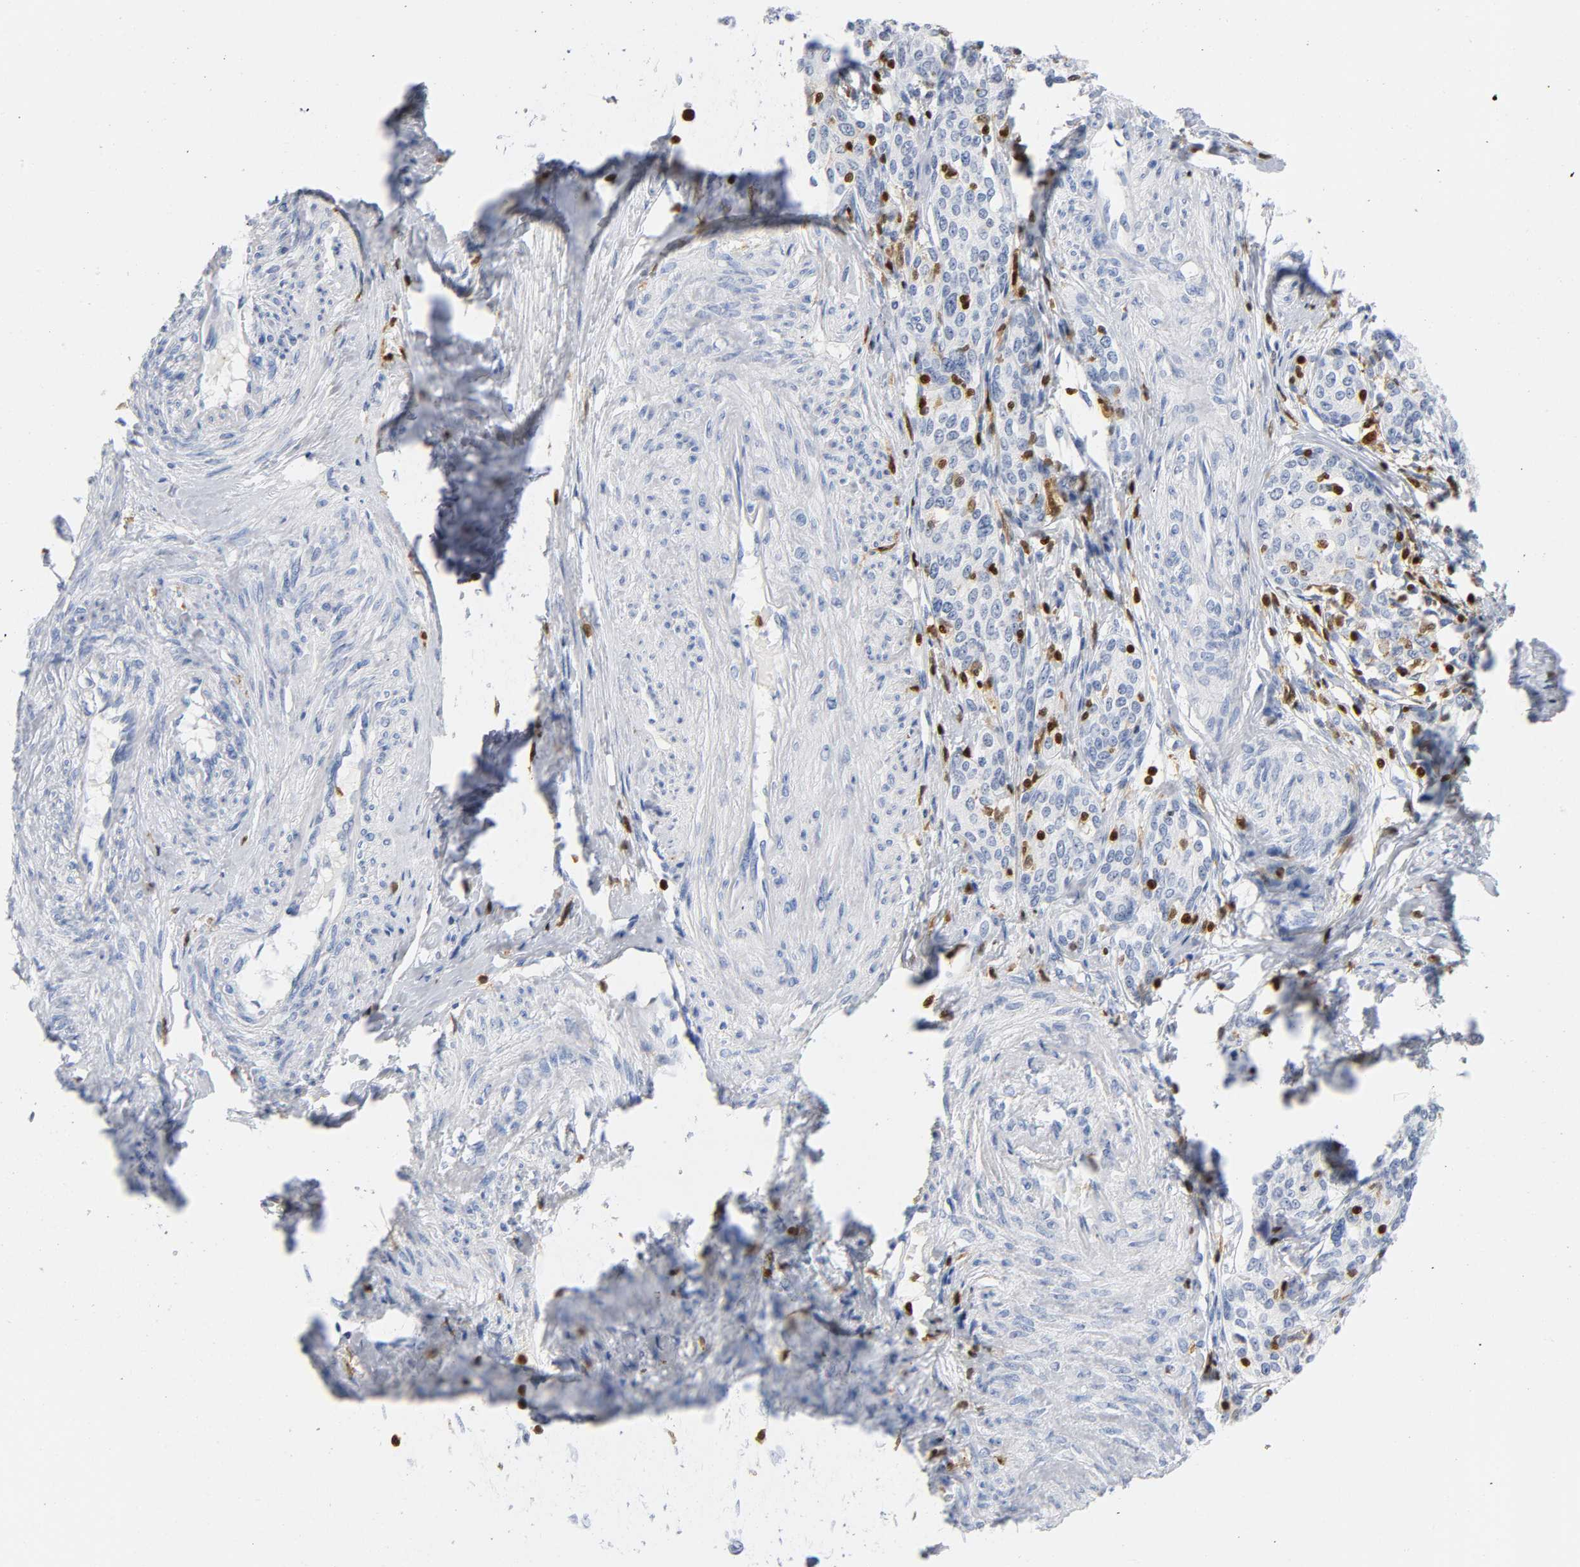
{"staining": {"intensity": "negative", "quantity": "none", "location": "none"}, "tissue": "cervical cancer", "cell_type": "Tumor cells", "image_type": "cancer", "snomed": [{"axis": "morphology", "description": "Squamous cell carcinoma, NOS"}, {"axis": "morphology", "description": "Adenocarcinoma, NOS"}, {"axis": "topography", "description": "Cervix"}], "caption": "High magnification brightfield microscopy of cervical adenocarcinoma stained with DAB (3,3'-diaminobenzidine) (brown) and counterstained with hematoxylin (blue): tumor cells show no significant positivity.", "gene": "DOK2", "patient": {"sex": "female", "age": 52}}